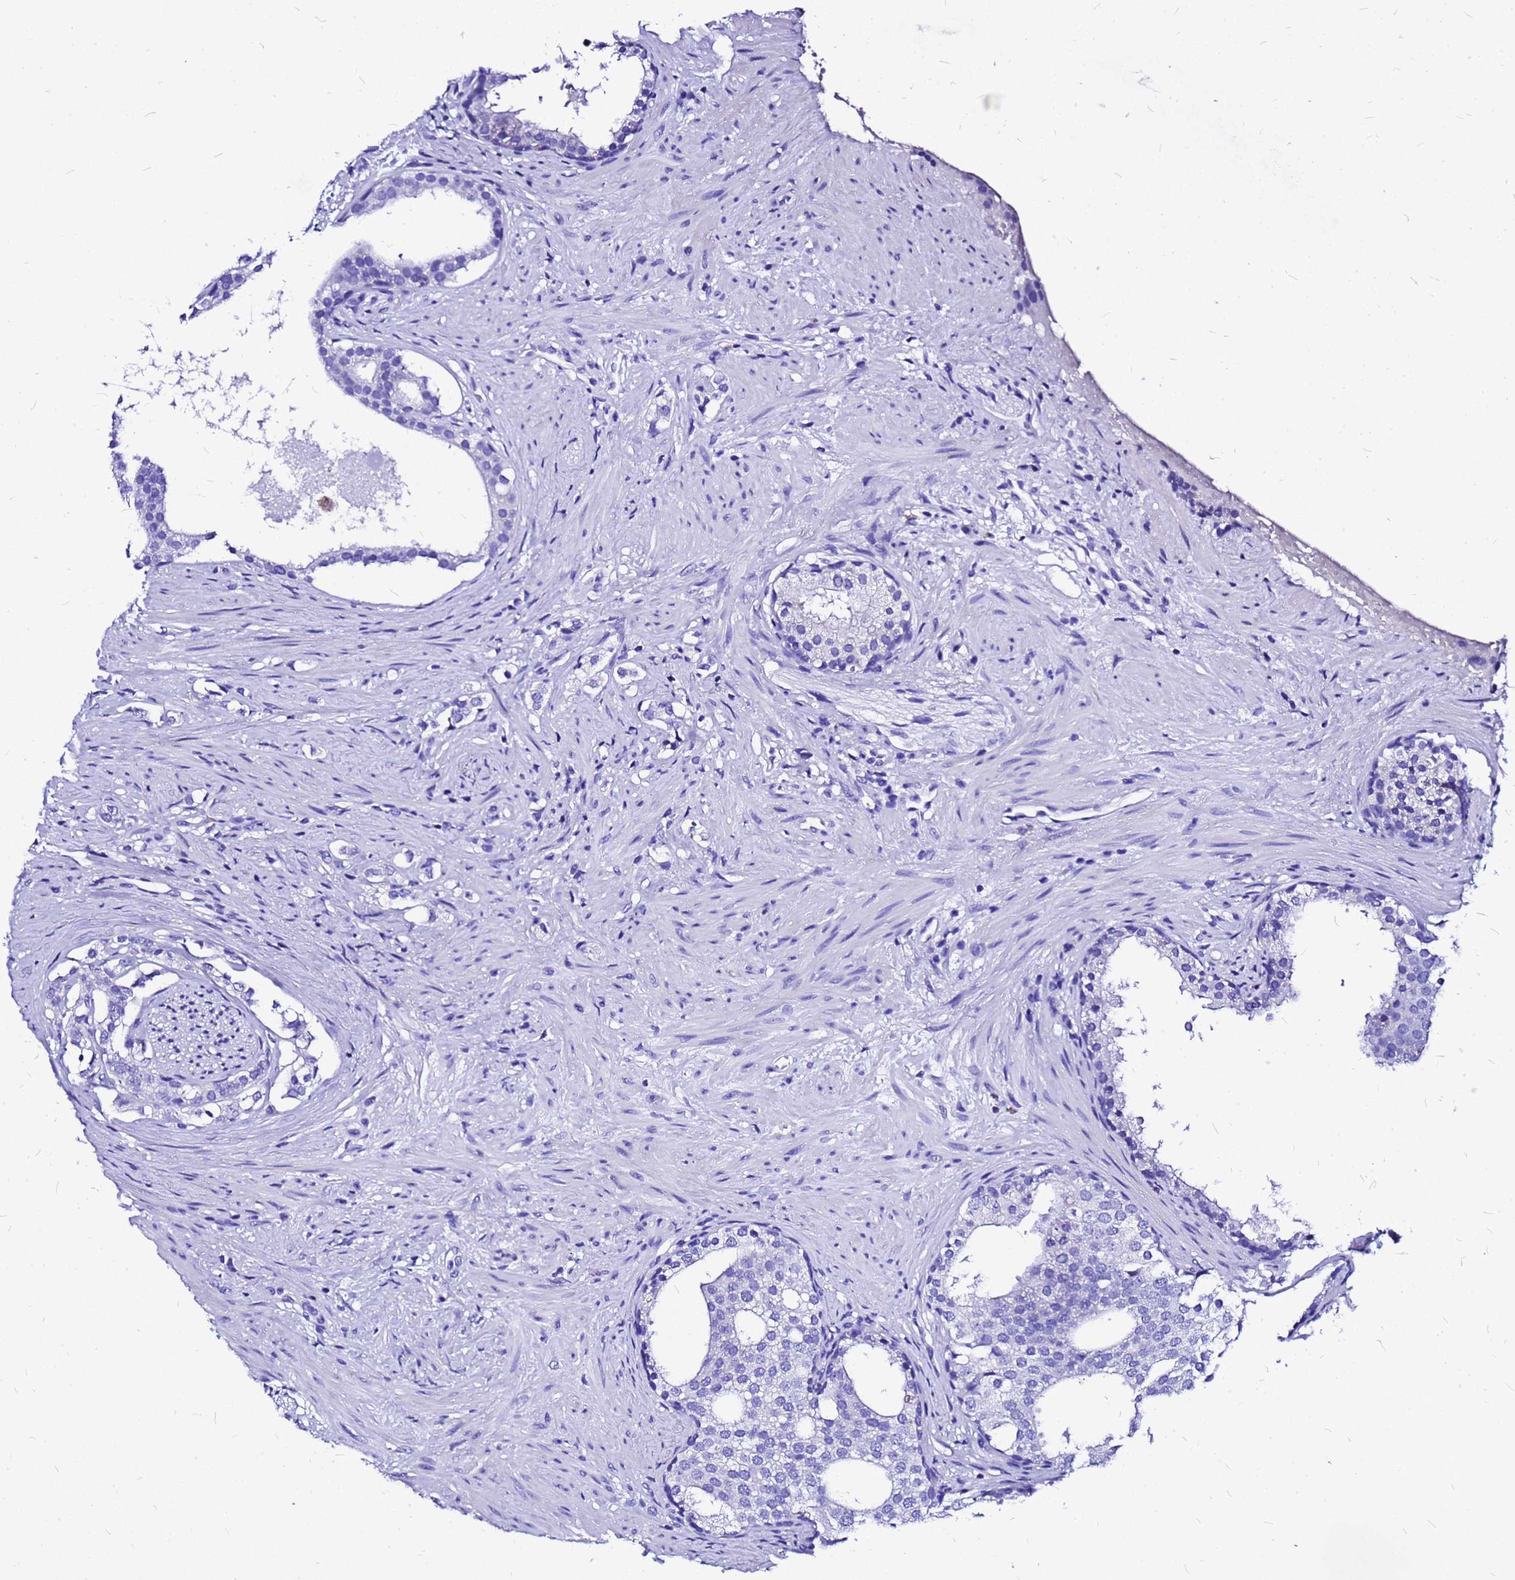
{"staining": {"intensity": "negative", "quantity": "none", "location": "none"}, "tissue": "prostate cancer", "cell_type": "Tumor cells", "image_type": "cancer", "snomed": [{"axis": "morphology", "description": "Adenocarcinoma, High grade"}, {"axis": "topography", "description": "Prostate"}], "caption": "DAB immunohistochemical staining of prostate cancer (adenocarcinoma (high-grade)) exhibits no significant expression in tumor cells.", "gene": "HERC4", "patient": {"sex": "male", "age": 49}}